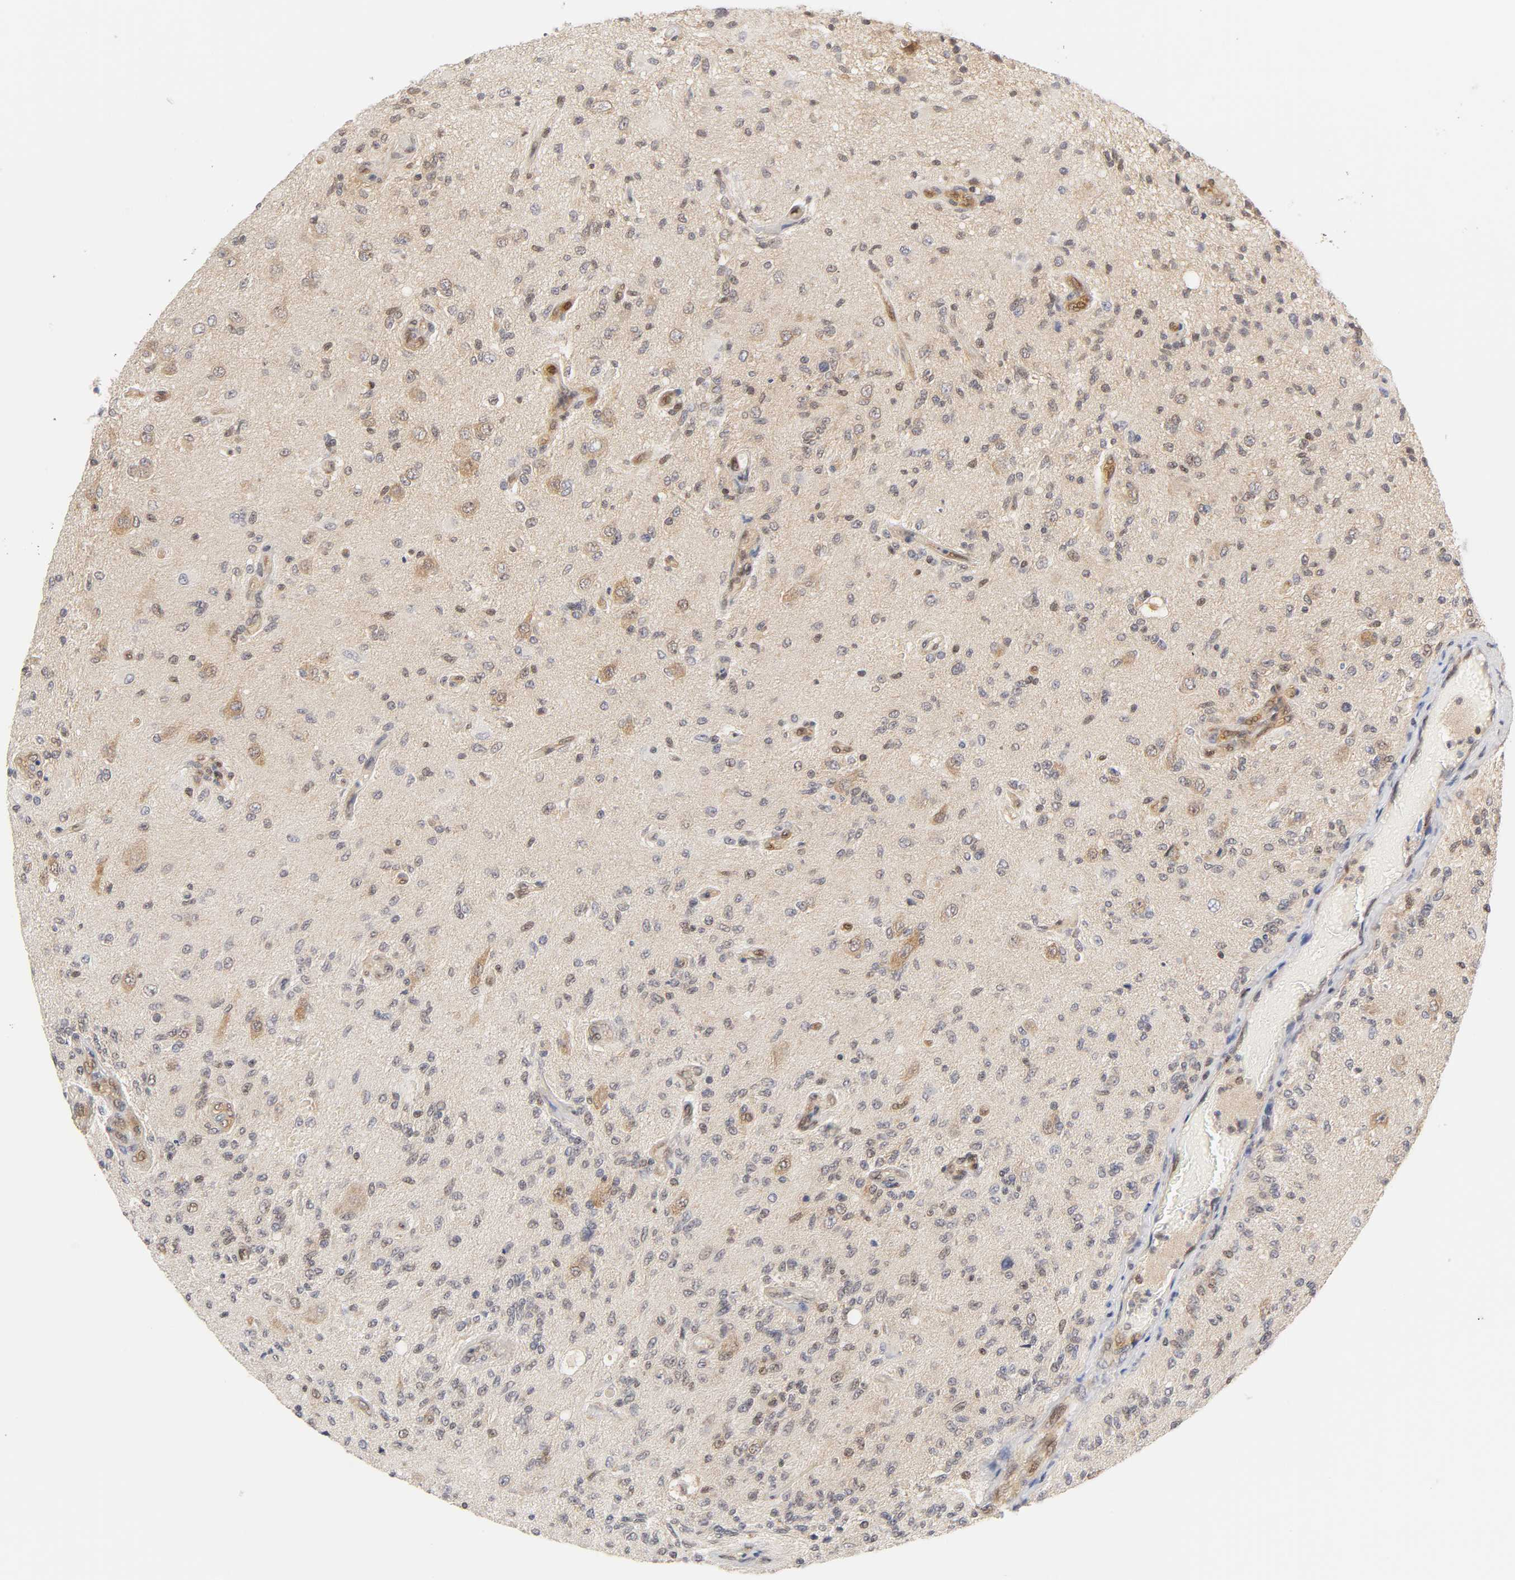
{"staining": {"intensity": "weak", "quantity": "25%-75%", "location": "cytoplasmic/membranous,nuclear"}, "tissue": "glioma", "cell_type": "Tumor cells", "image_type": "cancer", "snomed": [{"axis": "morphology", "description": "Normal tissue, NOS"}, {"axis": "morphology", "description": "Glioma, malignant, High grade"}, {"axis": "topography", "description": "Cerebral cortex"}], "caption": "Immunohistochemistry image of neoplastic tissue: human malignant glioma (high-grade) stained using immunohistochemistry displays low levels of weak protein expression localized specifically in the cytoplasmic/membranous and nuclear of tumor cells, appearing as a cytoplasmic/membranous and nuclear brown color.", "gene": "CDC37", "patient": {"sex": "male", "age": 77}}